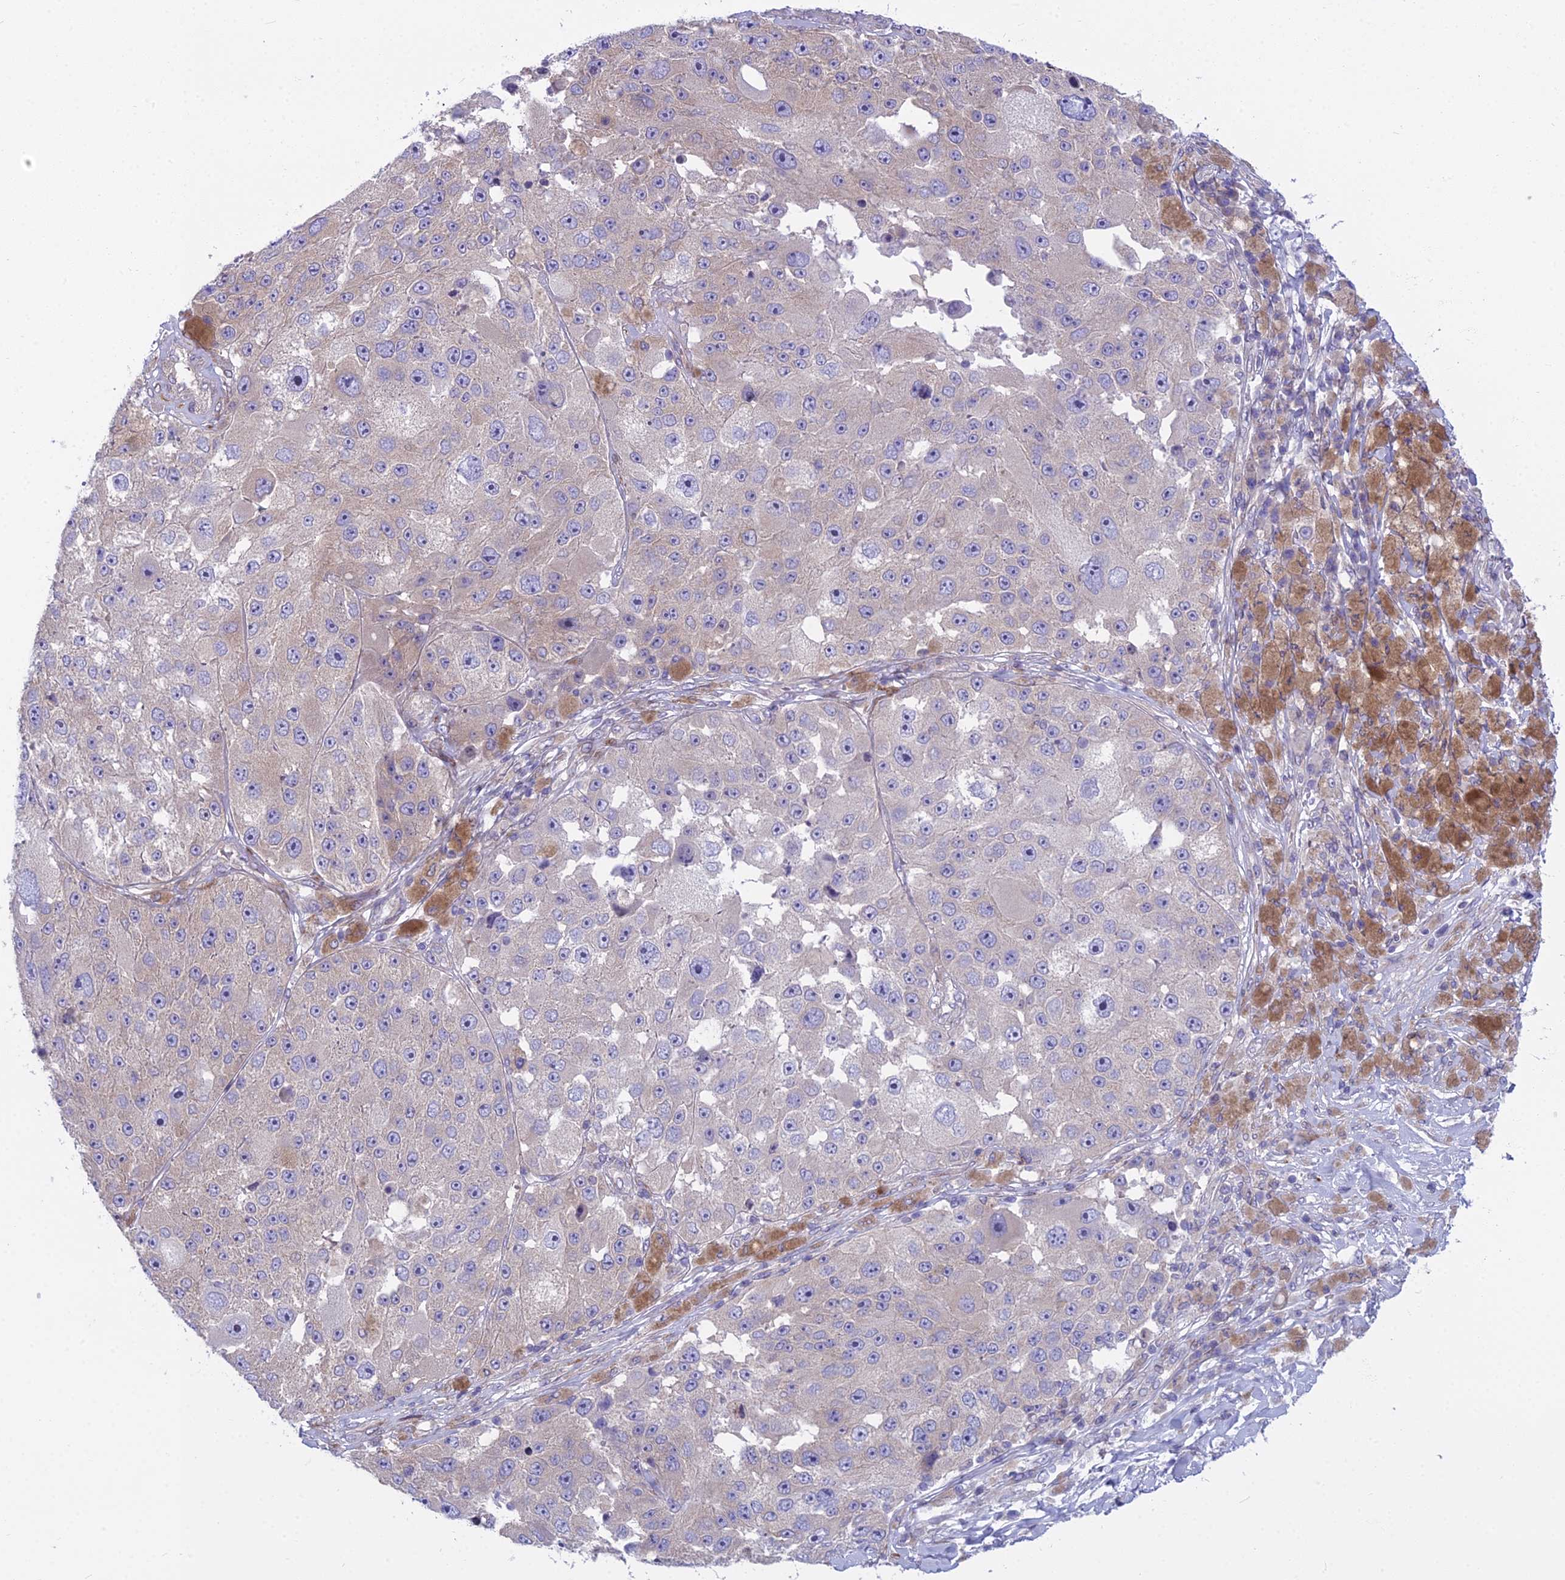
{"staining": {"intensity": "weak", "quantity": "<25%", "location": "cytoplasmic/membranous"}, "tissue": "melanoma", "cell_type": "Tumor cells", "image_type": "cancer", "snomed": [{"axis": "morphology", "description": "Malignant melanoma, Metastatic site"}, {"axis": "topography", "description": "Lymph node"}], "caption": "A histopathology image of malignant melanoma (metastatic site) stained for a protein demonstrates no brown staining in tumor cells.", "gene": "PCDHB14", "patient": {"sex": "male", "age": 62}}